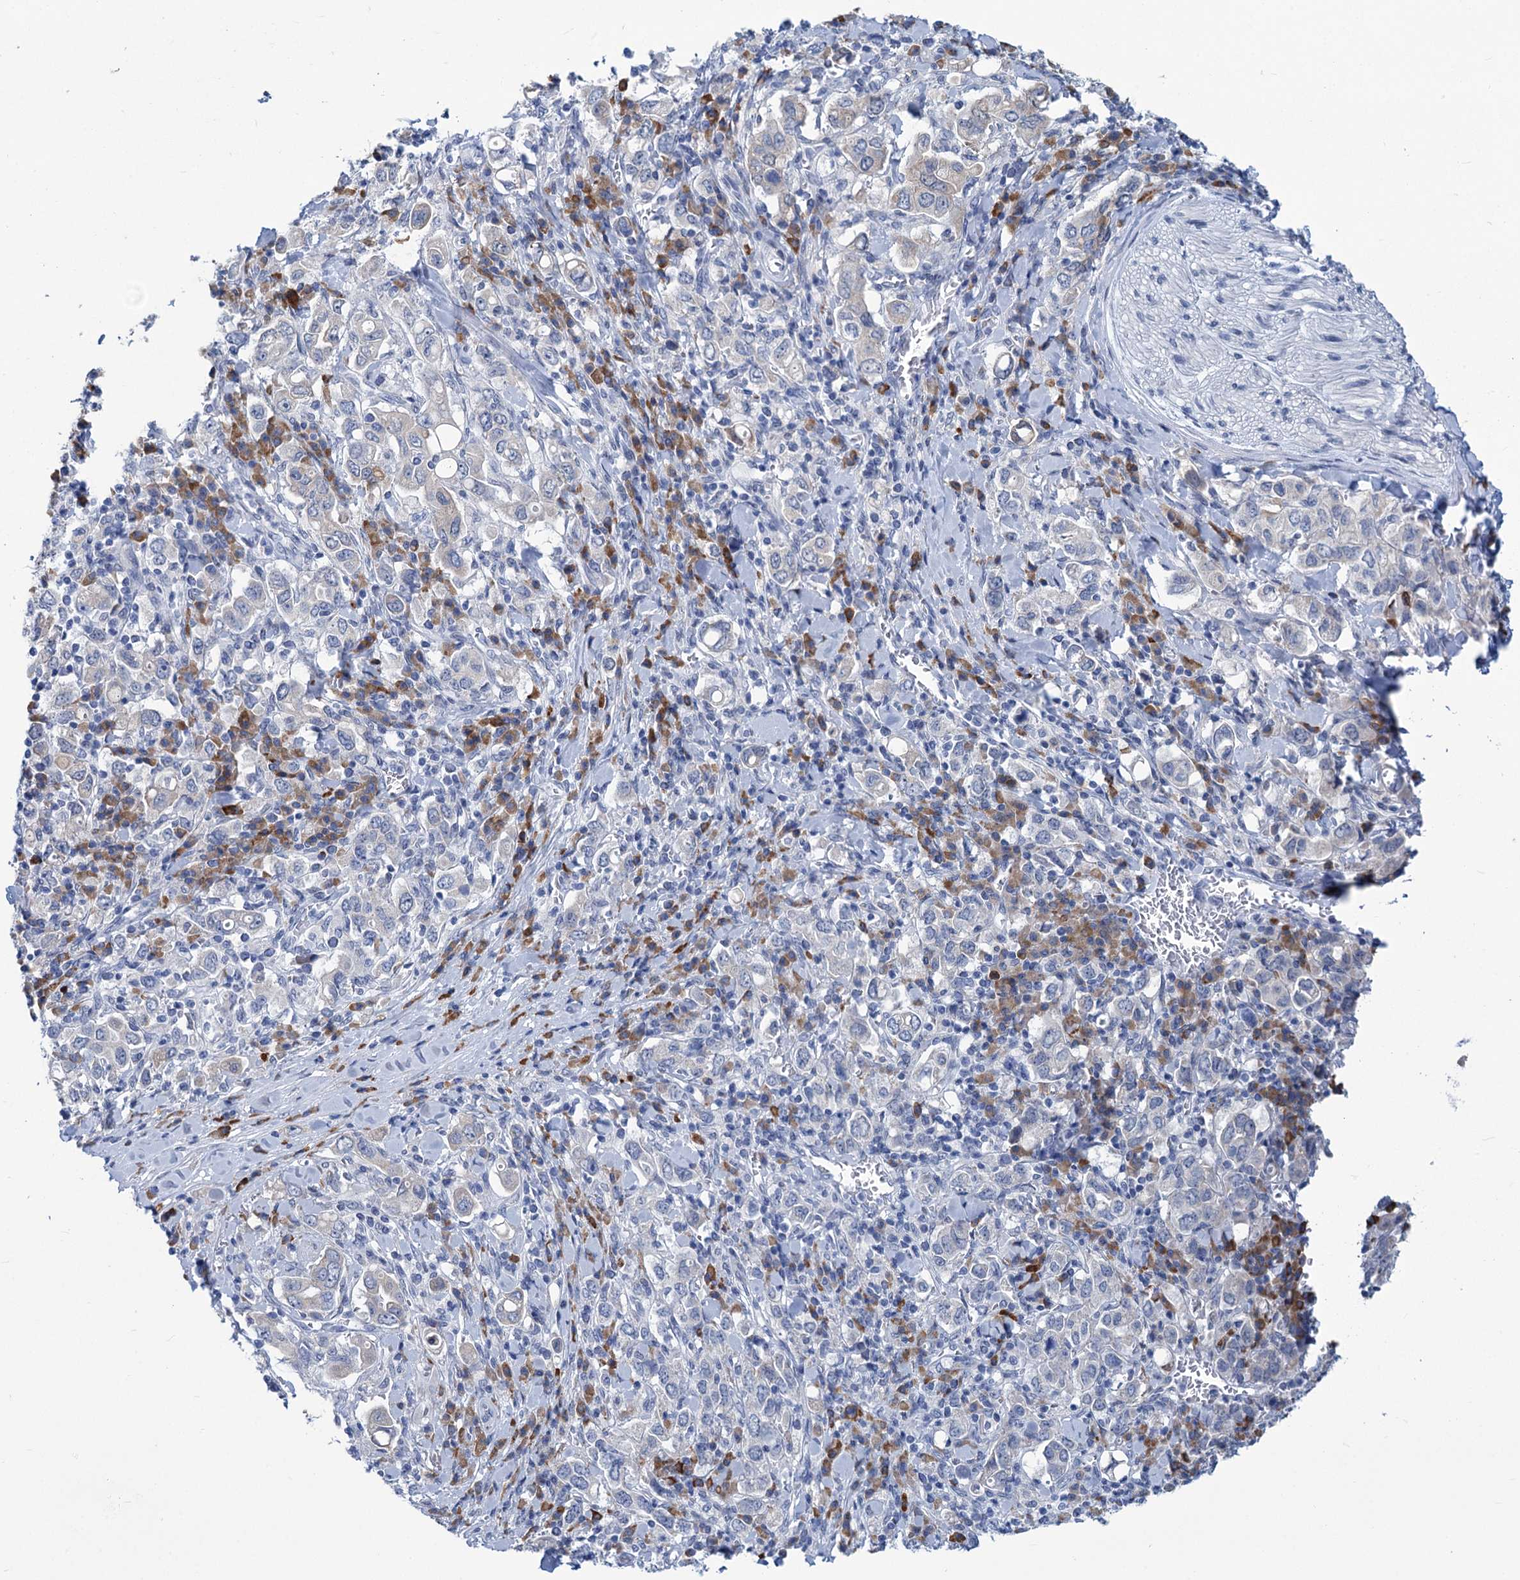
{"staining": {"intensity": "negative", "quantity": "none", "location": "none"}, "tissue": "stomach cancer", "cell_type": "Tumor cells", "image_type": "cancer", "snomed": [{"axis": "morphology", "description": "Adenocarcinoma, NOS"}, {"axis": "topography", "description": "Stomach, upper"}], "caption": "Immunohistochemical staining of stomach adenocarcinoma shows no significant positivity in tumor cells. (Immunohistochemistry, brightfield microscopy, high magnification).", "gene": "NEU3", "patient": {"sex": "male", "age": 62}}